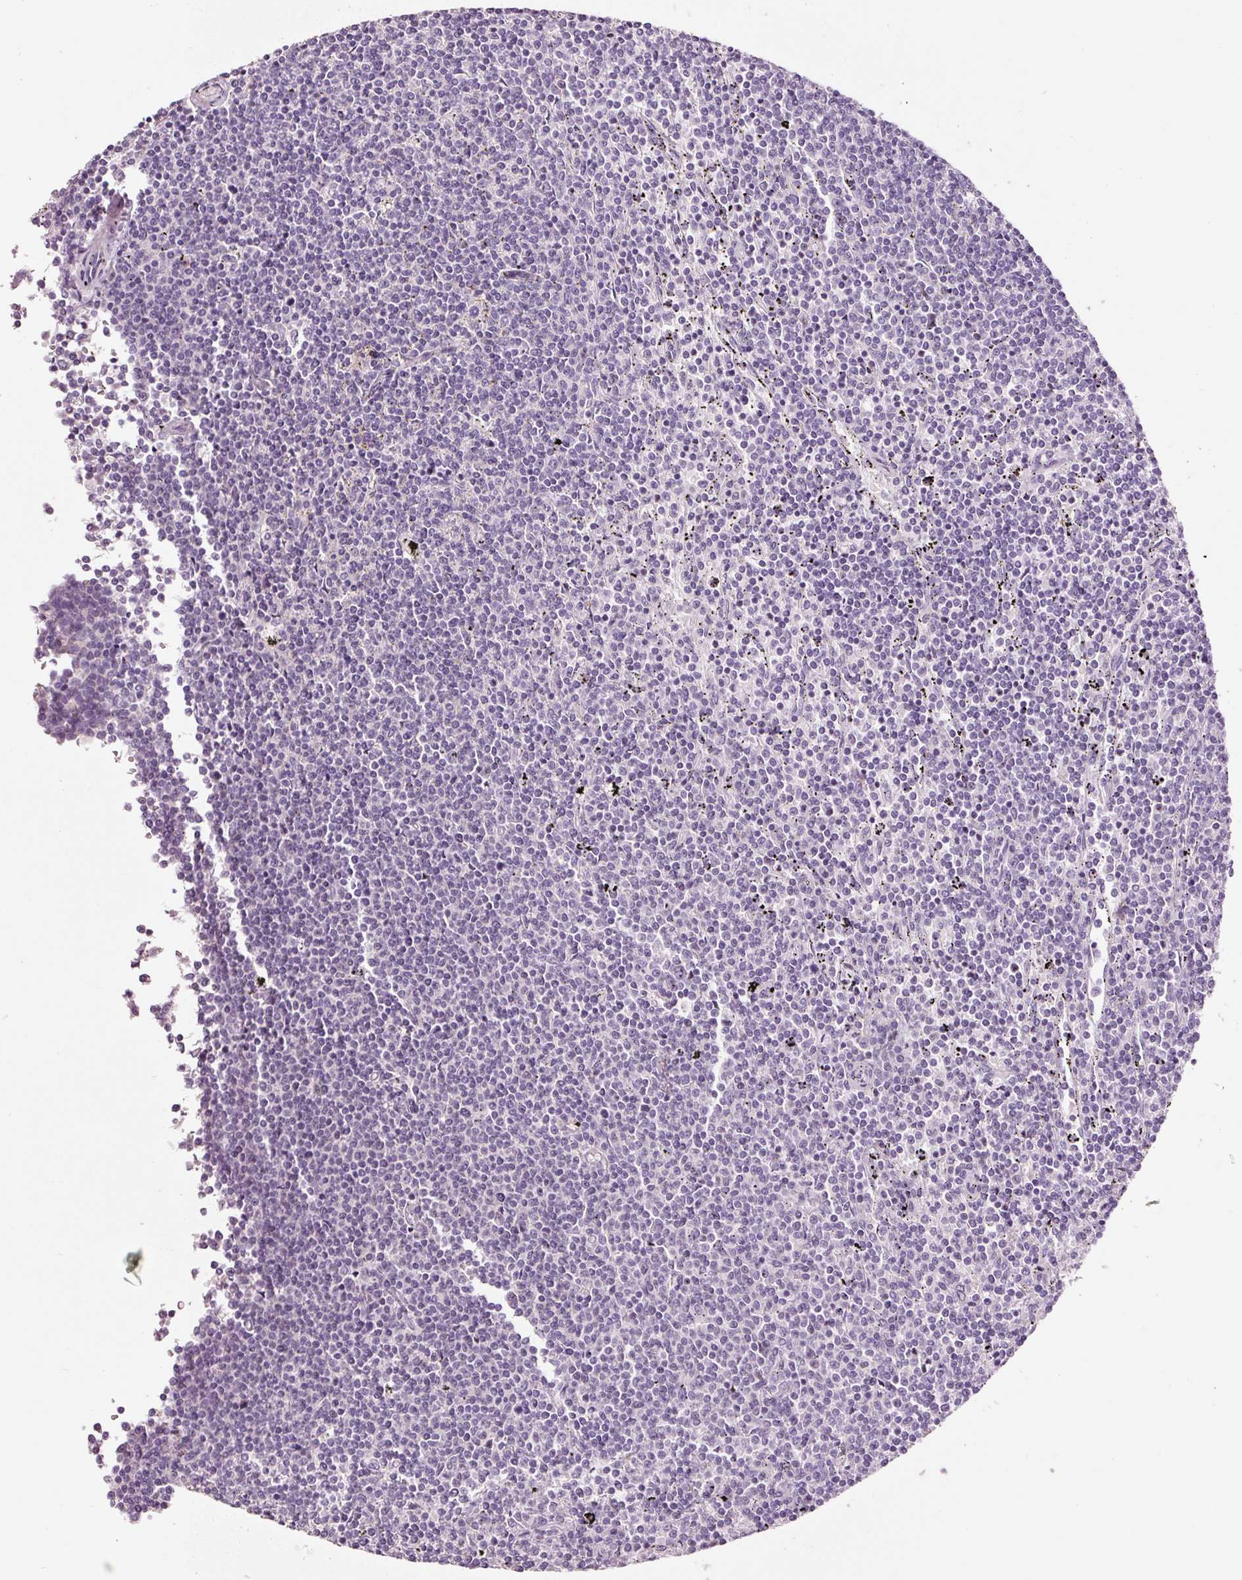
{"staining": {"intensity": "negative", "quantity": "none", "location": "none"}, "tissue": "lymphoma", "cell_type": "Tumor cells", "image_type": "cancer", "snomed": [{"axis": "morphology", "description": "Malignant lymphoma, non-Hodgkin's type, Low grade"}, {"axis": "topography", "description": "Spleen"}], "caption": "Photomicrograph shows no significant protein expression in tumor cells of low-grade malignant lymphoma, non-Hodgkin's type.", "gene": "MUC5AC", "patient": {"sex": "female", "age": 50}}